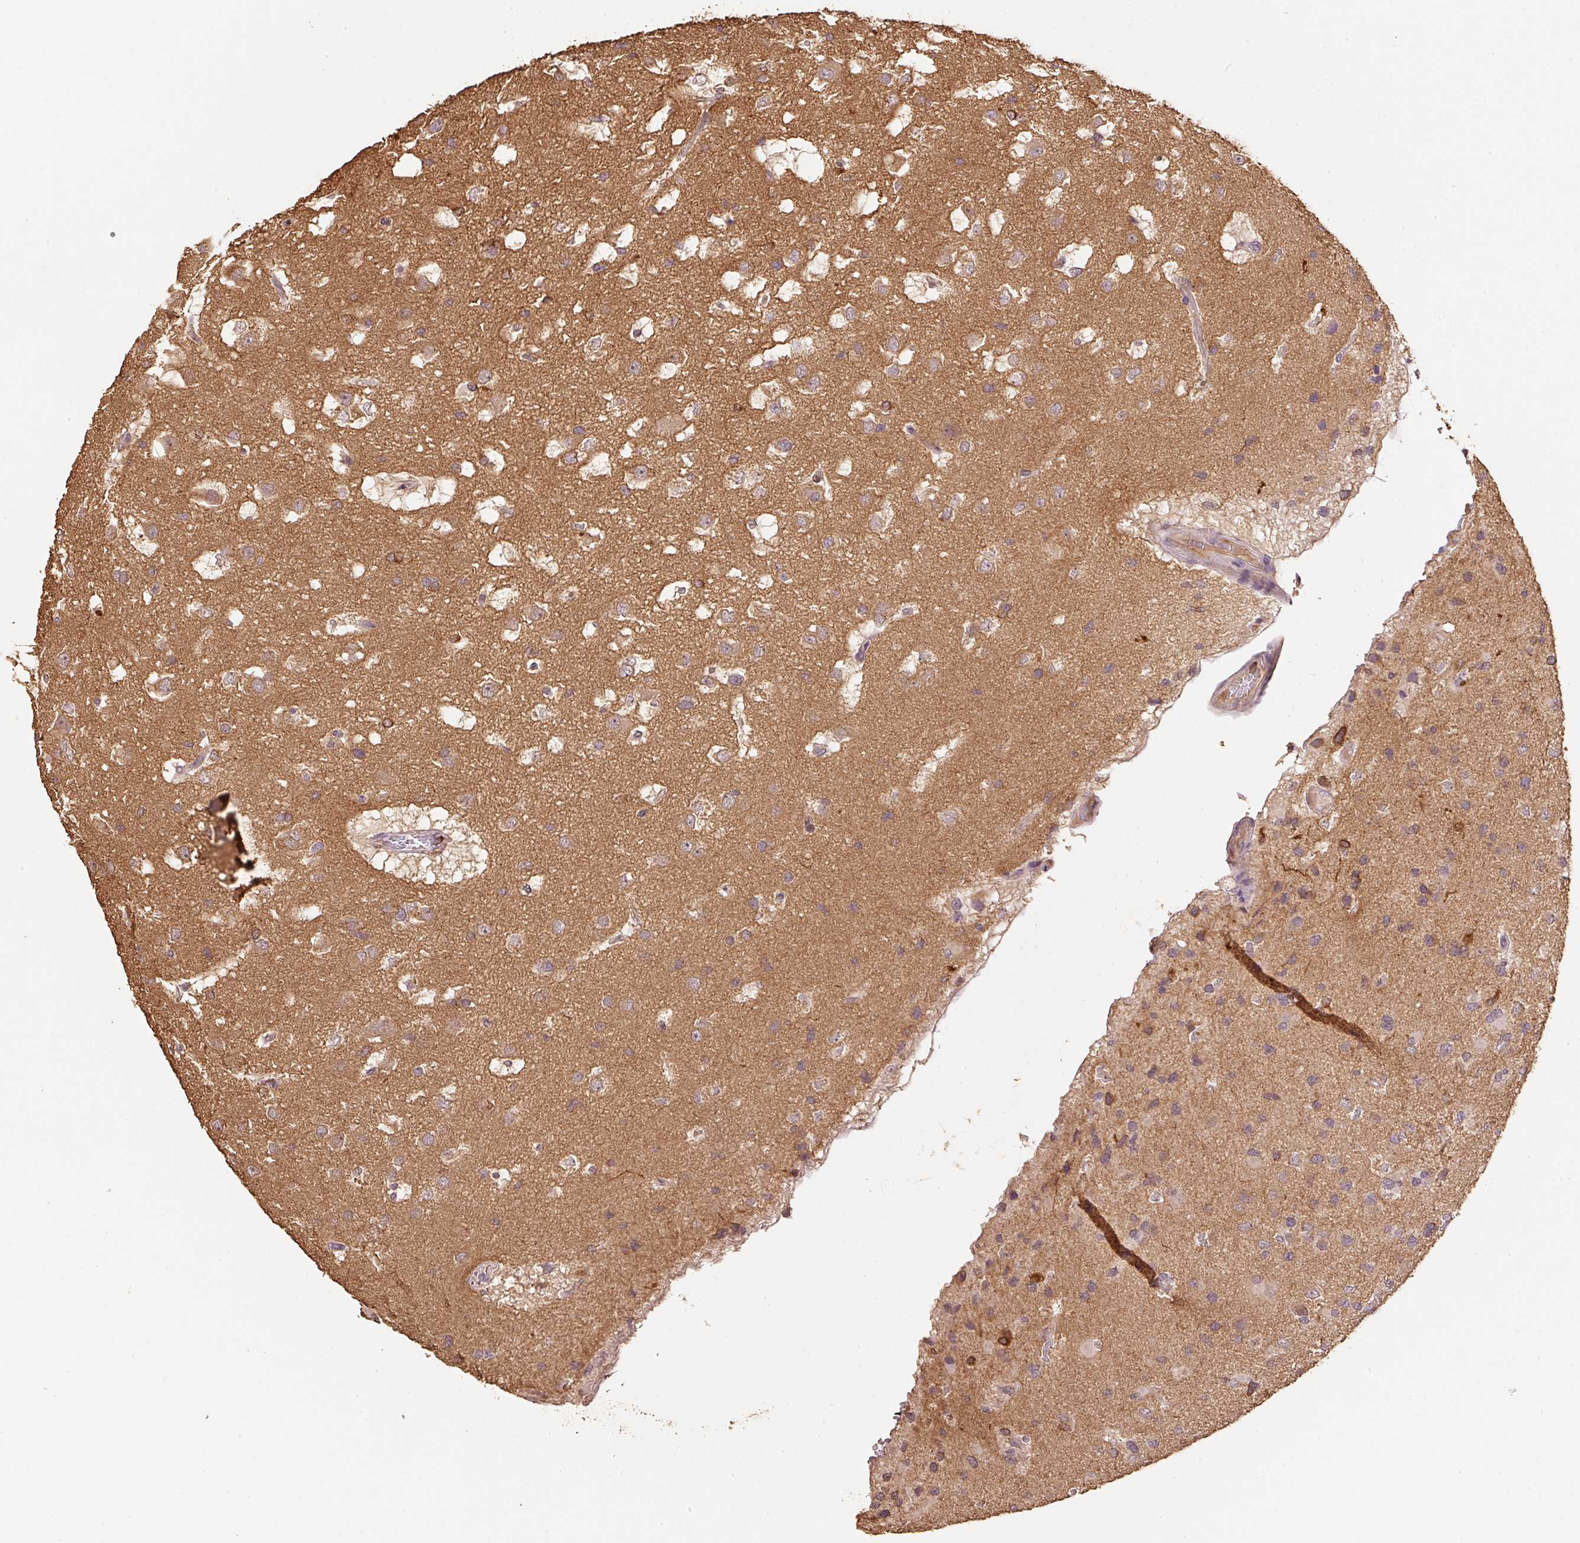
{"staining": {"intensity": "moderate", "quantity": "<25%", "location": "cytoplasmic/membranous"}, "tissue": "glioma", "cell_type": "Tumor cells", "image_type": "cancer", "snomed": [{"axis": "morphology", "description": "Glioma, malignant, High grade"}, {"axis": "topography", "description": "Brain"}], "caption": "This micrograph displays immunohistochemistry staining of glioma, with low moderate cytoplasmic/membranous positivity in about <25% of tumor cells.", "gene": "HERC2", "patient": {"sex": "male", "age": 53}}